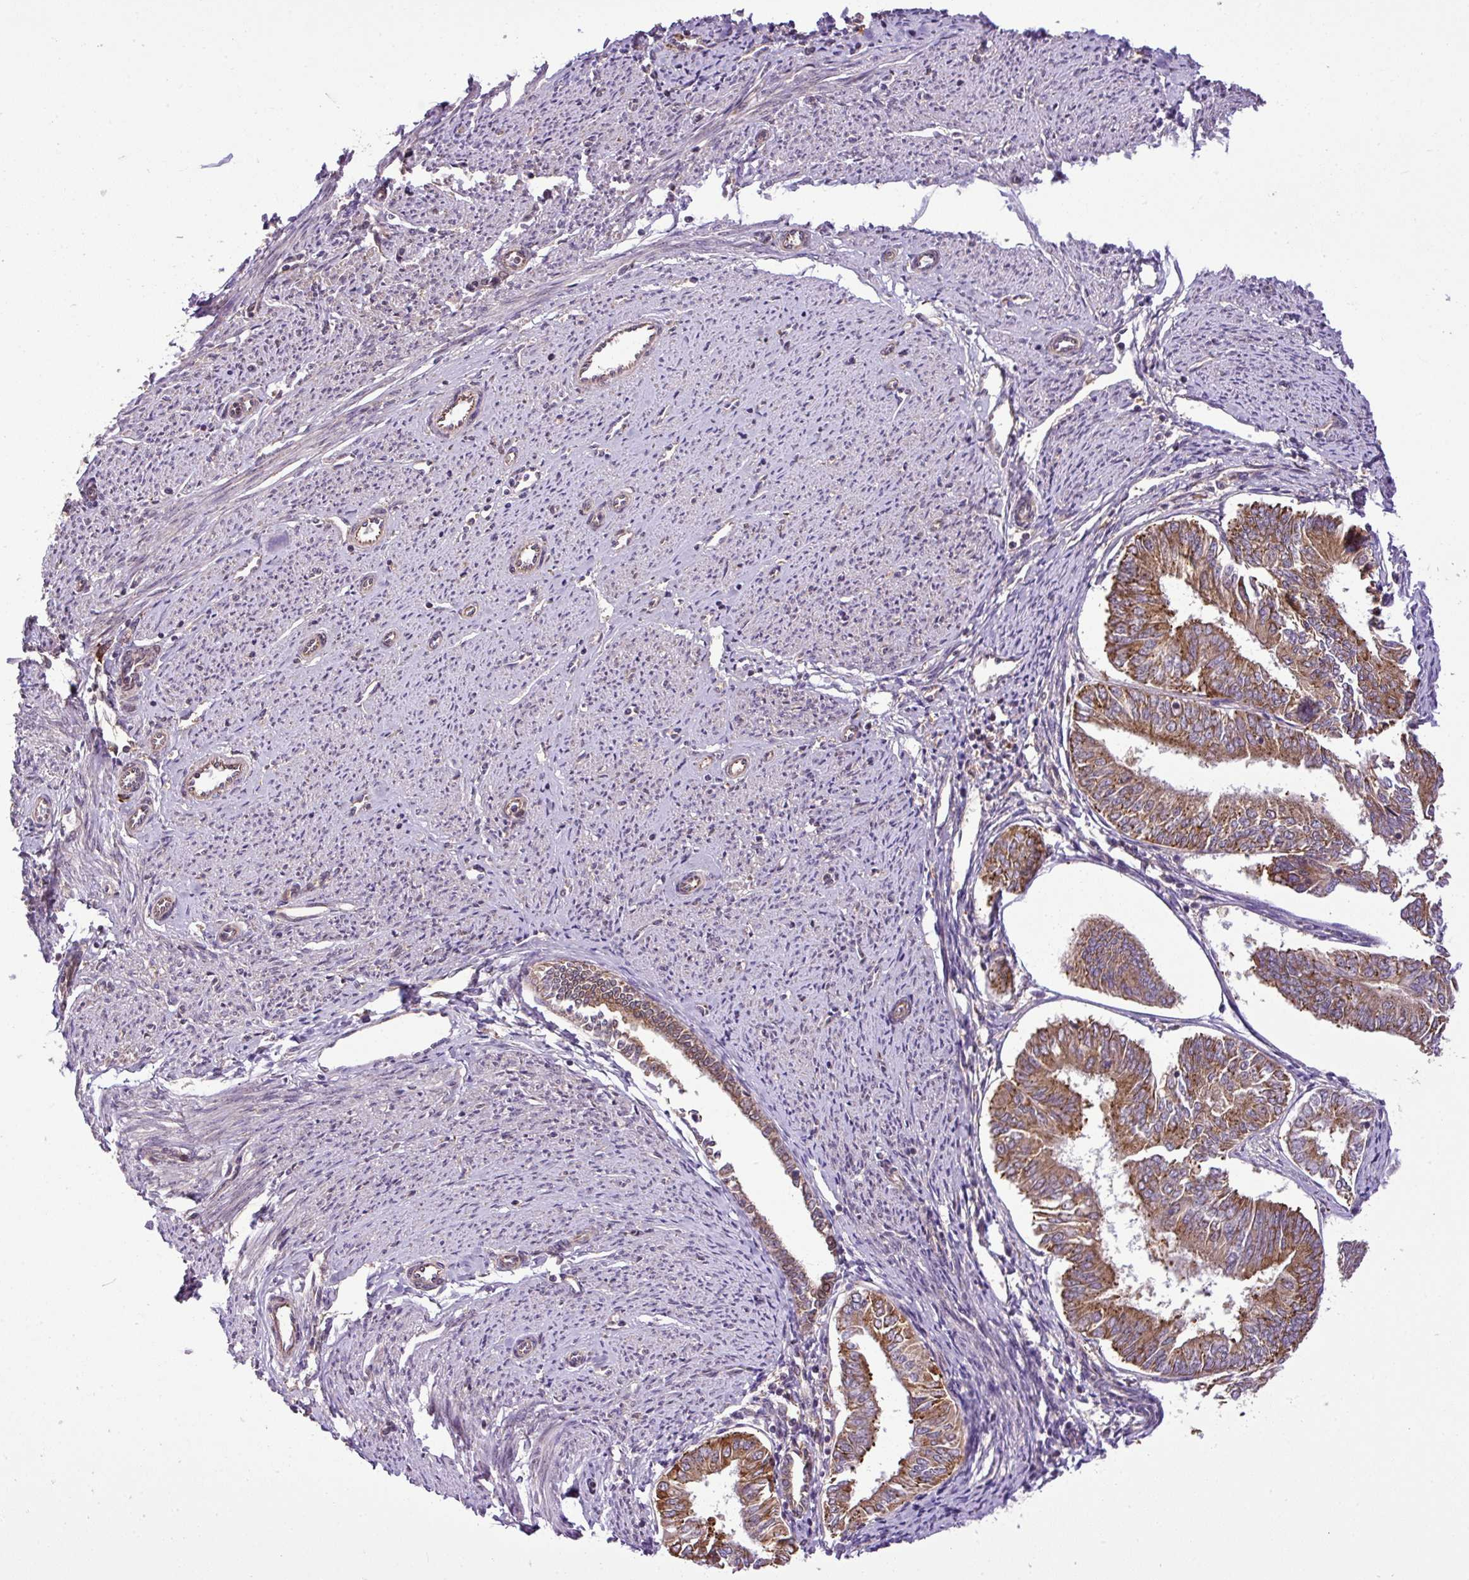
{"staining": {"intensity": "moderate", "quantity": ">75%", "location": "cytoplasmic/membranous"}, "tissue": "endometrial cancer", "cell_type": "Tumor cells", "image_type": "cancer", "snomed": [{"axis": "morphology", "description": "Adenocarcinoma, NOS"}, {"axis": "topography", "description": "Endometrium"}], "caption": "Immunohistochemistry micrograph of human endometrial adenocarcinoma stained for a protein (brown), which exhibits medium levels of moderate cytoplasmic/membranous staining in approximately >75% of tumor cells.", "gene": "DLGAP4", "patient": {"sex": "female", "age": 58}}